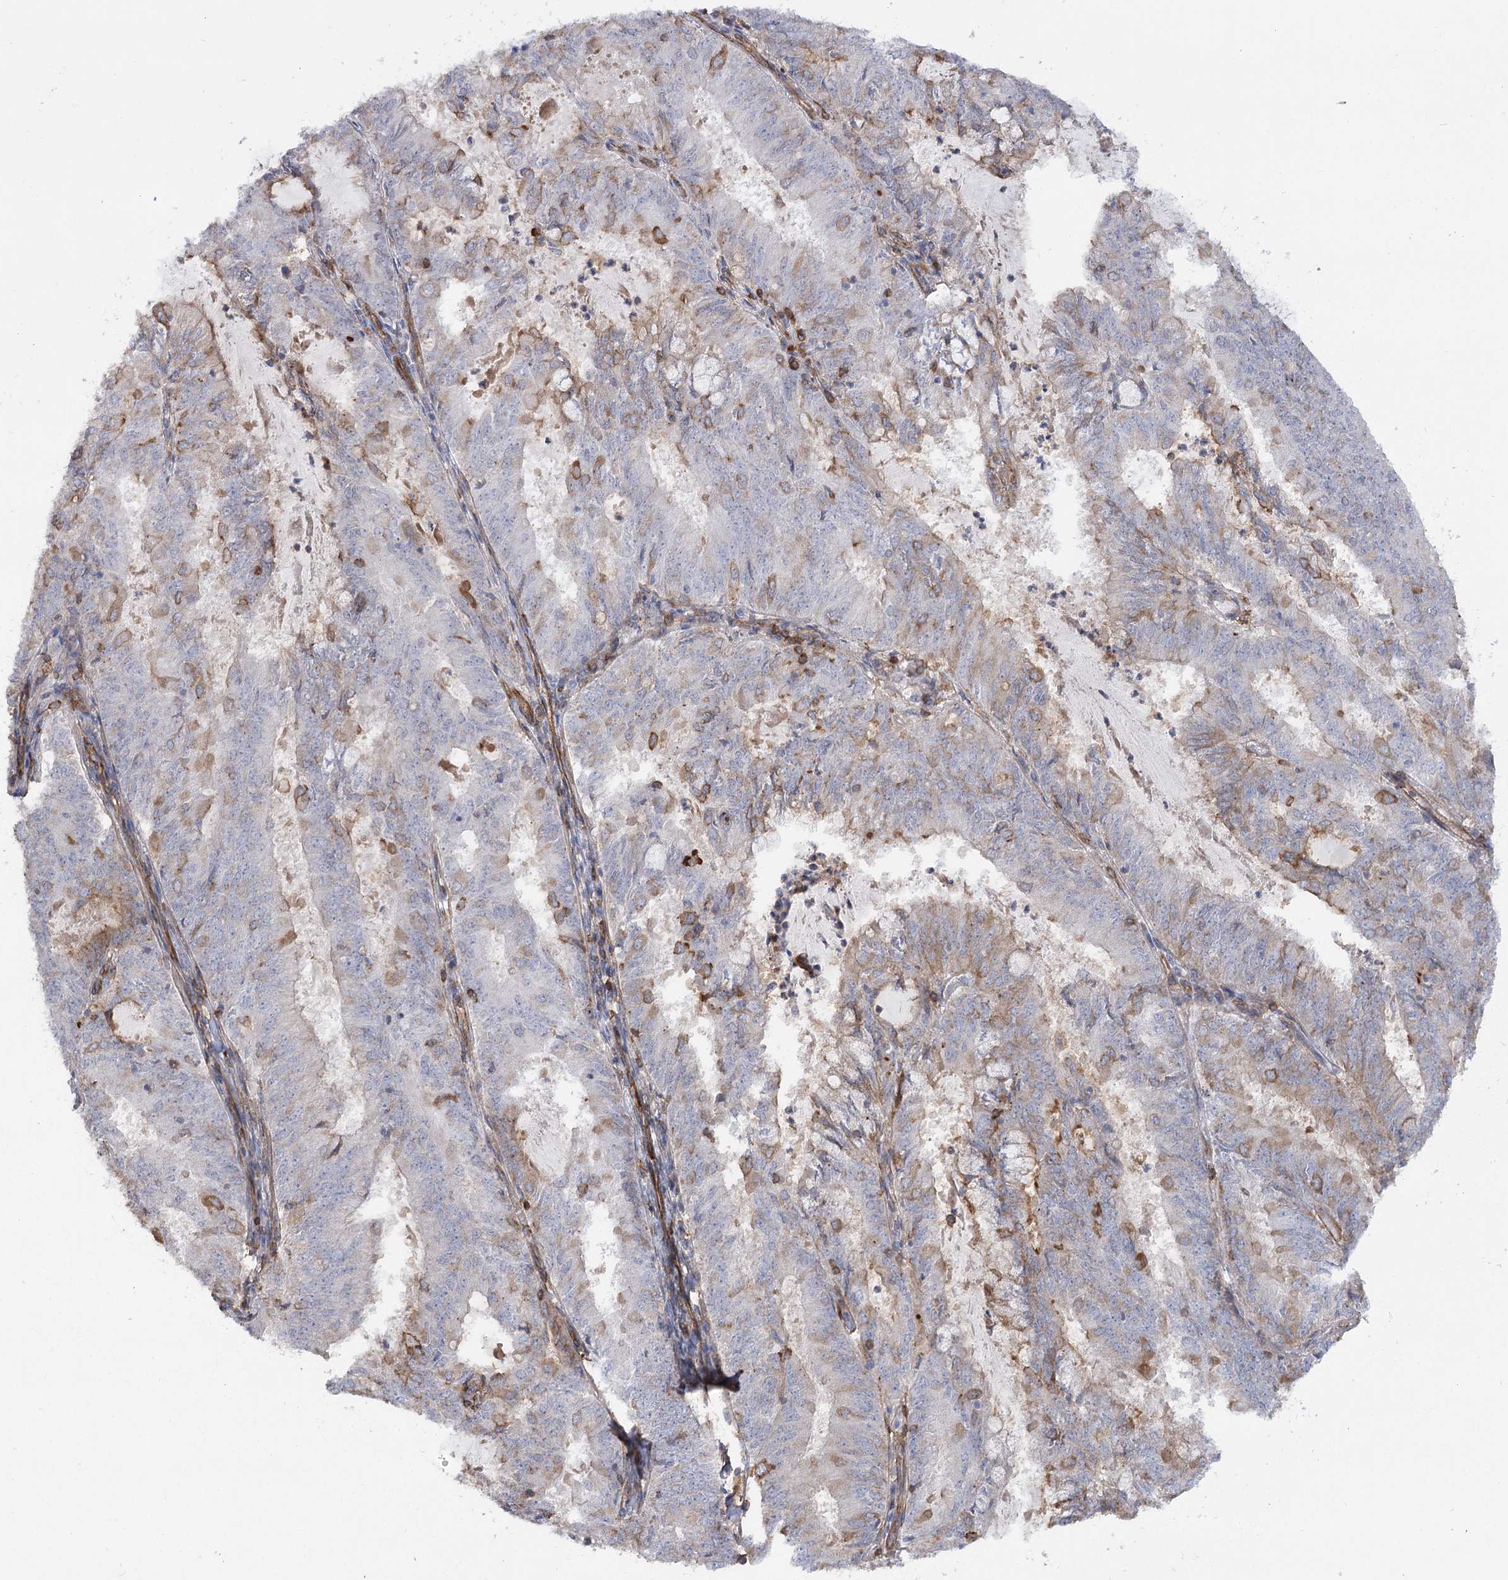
{"staining": {"intensity": "moderate", "quantity": "<25%", "location": "cytoplasmic/membranous"}, "tissue": "endometrial cancer", "cell_type": "Tumor cells", "image_type": "cancer", "snomed": [{"axis": "morphology", "description": "Adenocarcinoma, NOS"}, {"axis": "topography", "description": "Endometrium"}], "caption": "This is a photomicrograph of IHC staining of endometrial adenocarcinoma, which shows moderate expression in the cytoplasmic/membranous of tumor cells.", "gene": "SYNPO2", "patient": {"sex": "female", "age": 57}}